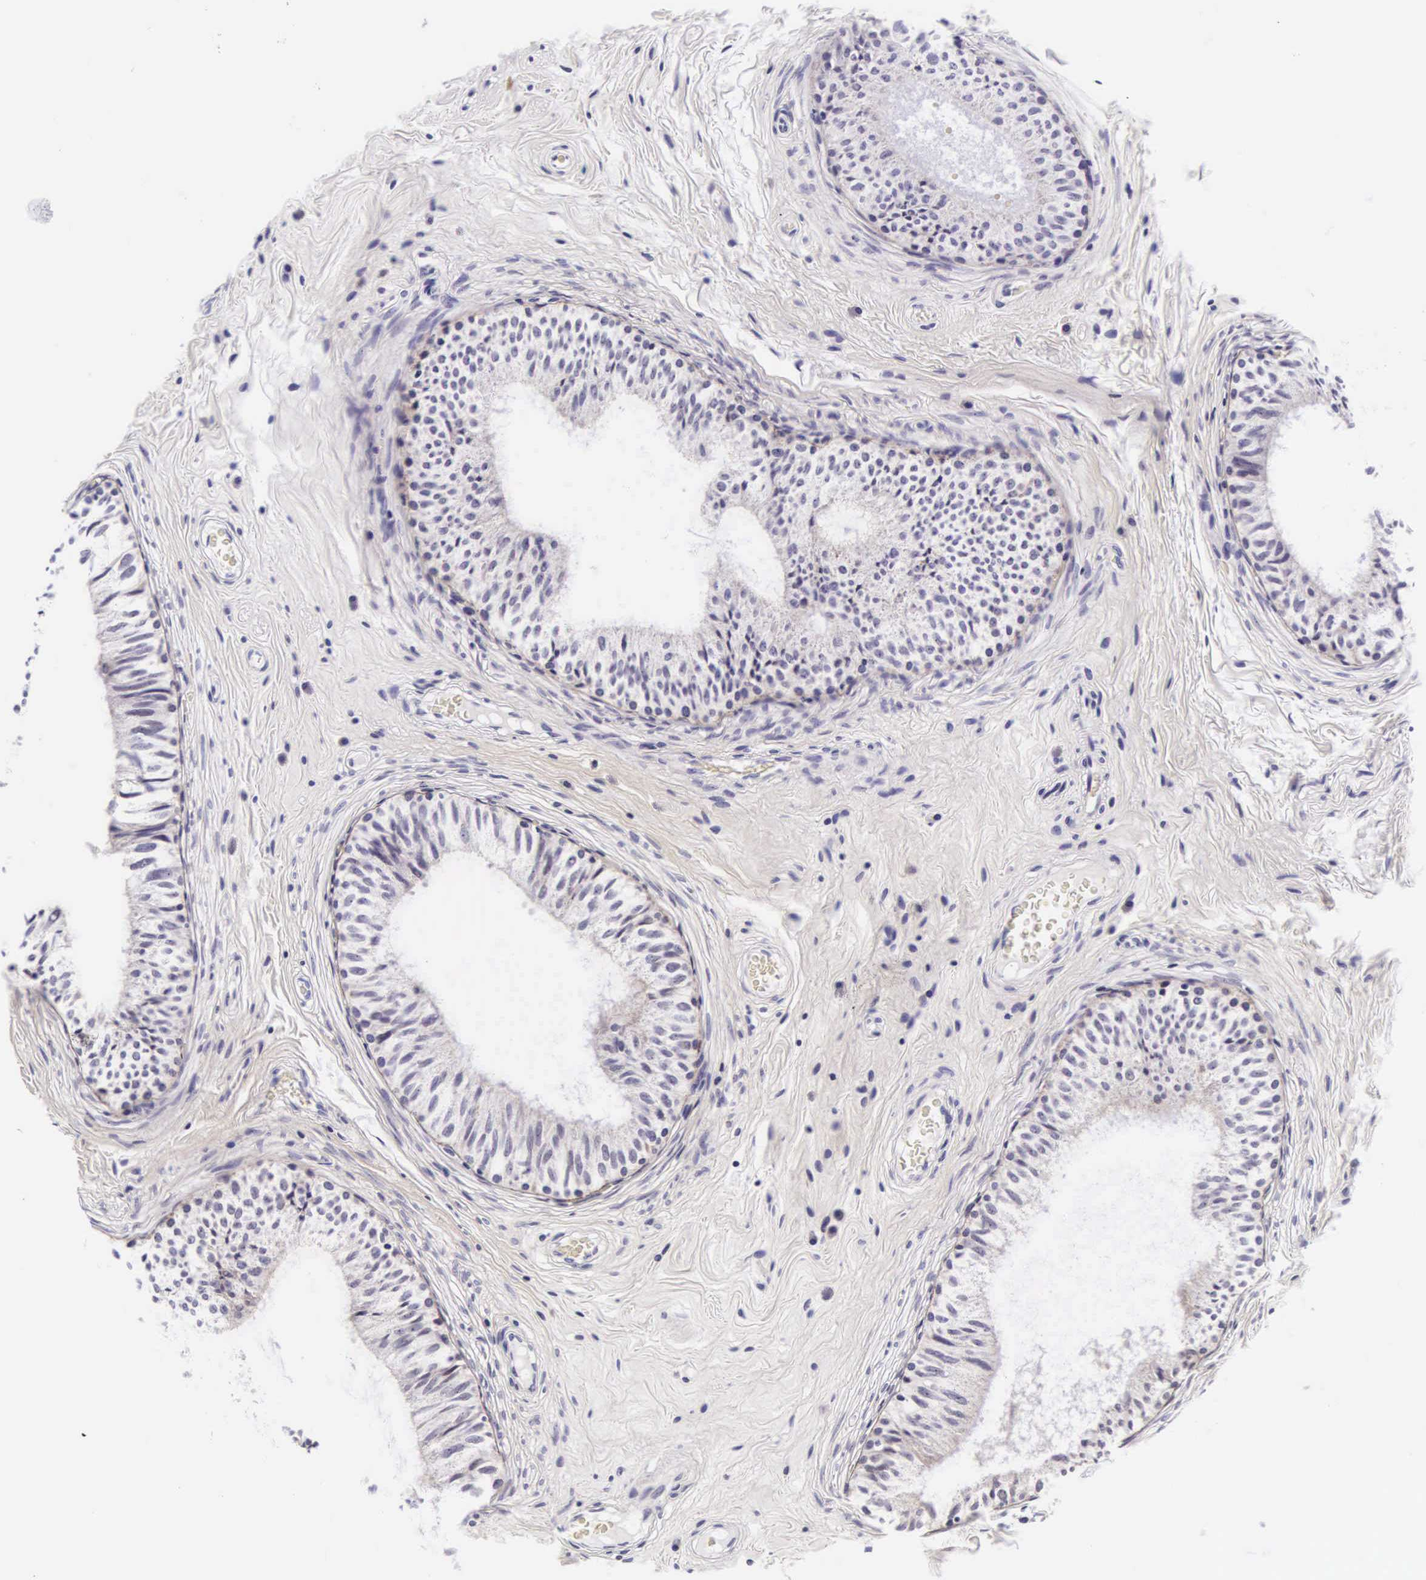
{"staining": {"intensity": "weak", "quantity": "<25%", "location": "cytoplasmic/membranous"}, "tissue": "epididymis", "cell_type": "Glandular cells", "image_type": "normal", "snomed": [{"axis": "morphology", "description": "Normal tissue, NOS"}, {"axis": "topography", "description": "Epididymis"}], "caption": "Immunohistochemistry of normal human epididymis displays no expression in glandular cells. Nuclei are stained in blue.", "gene": "PHETA2", "patient": {"sex": "male", "age": 23}}